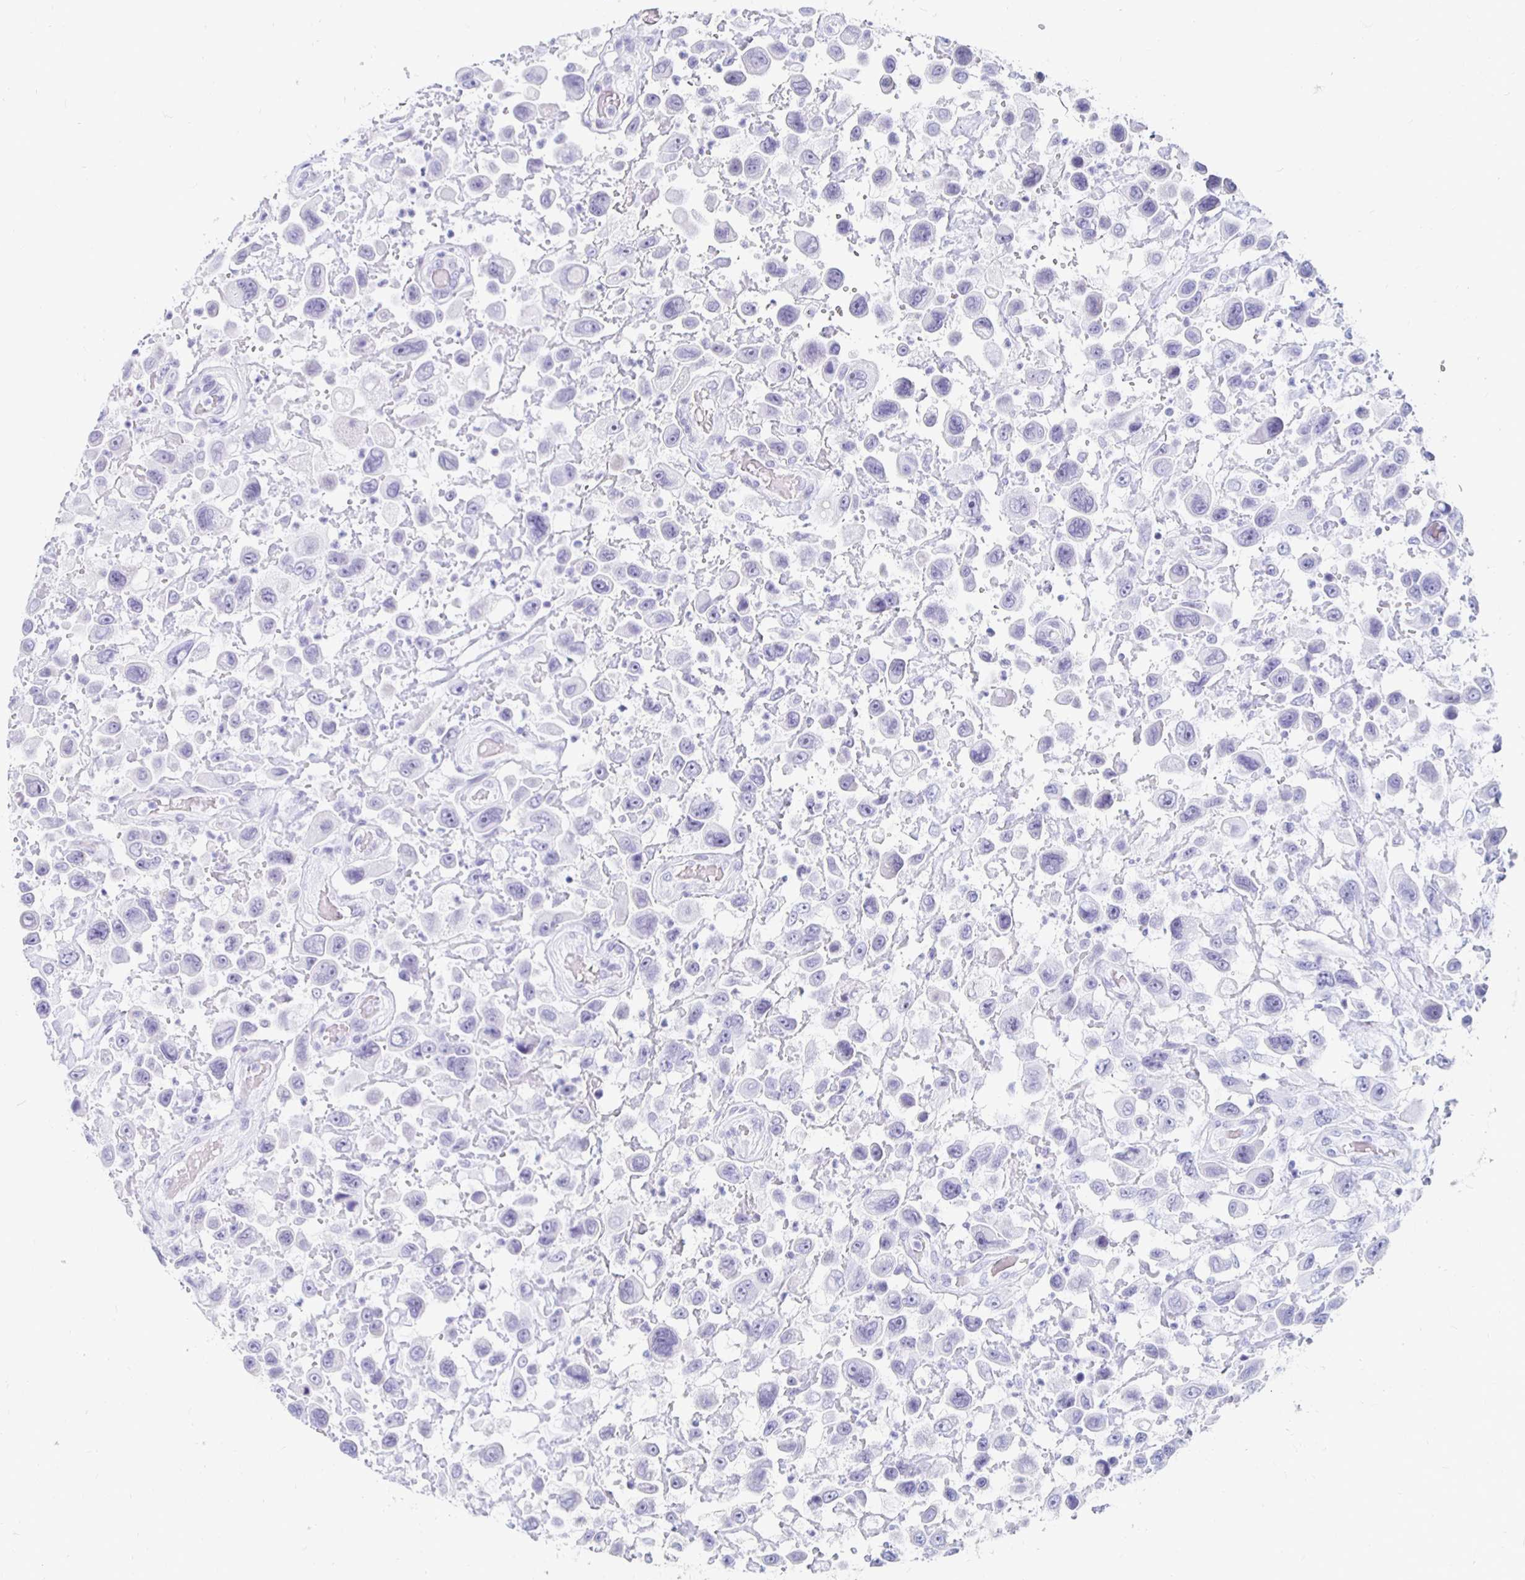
{"staining": {"intensity": "negative", "quantity": "none", "location": "none"}, "tissue": "urothelial cancer", "cell_type": "Tumor cells", "image_type": "cancer", "snomed": [{"axis": "morphology", "description": "Urothelial carcinoma, High grade"}, {"axis": "topography", "description": "Urinary bladder"}], "caption": "Tumor cells show no significant protein staining in urothelial carcinoma (high-grade). Brightfield microscopy of immunohistochemistry stained with DAB (brown) and hematoxylin (blue), captured at high magnification.", "gene": "KCNQ2", "patient": {"sex": "male", "age": 53}}